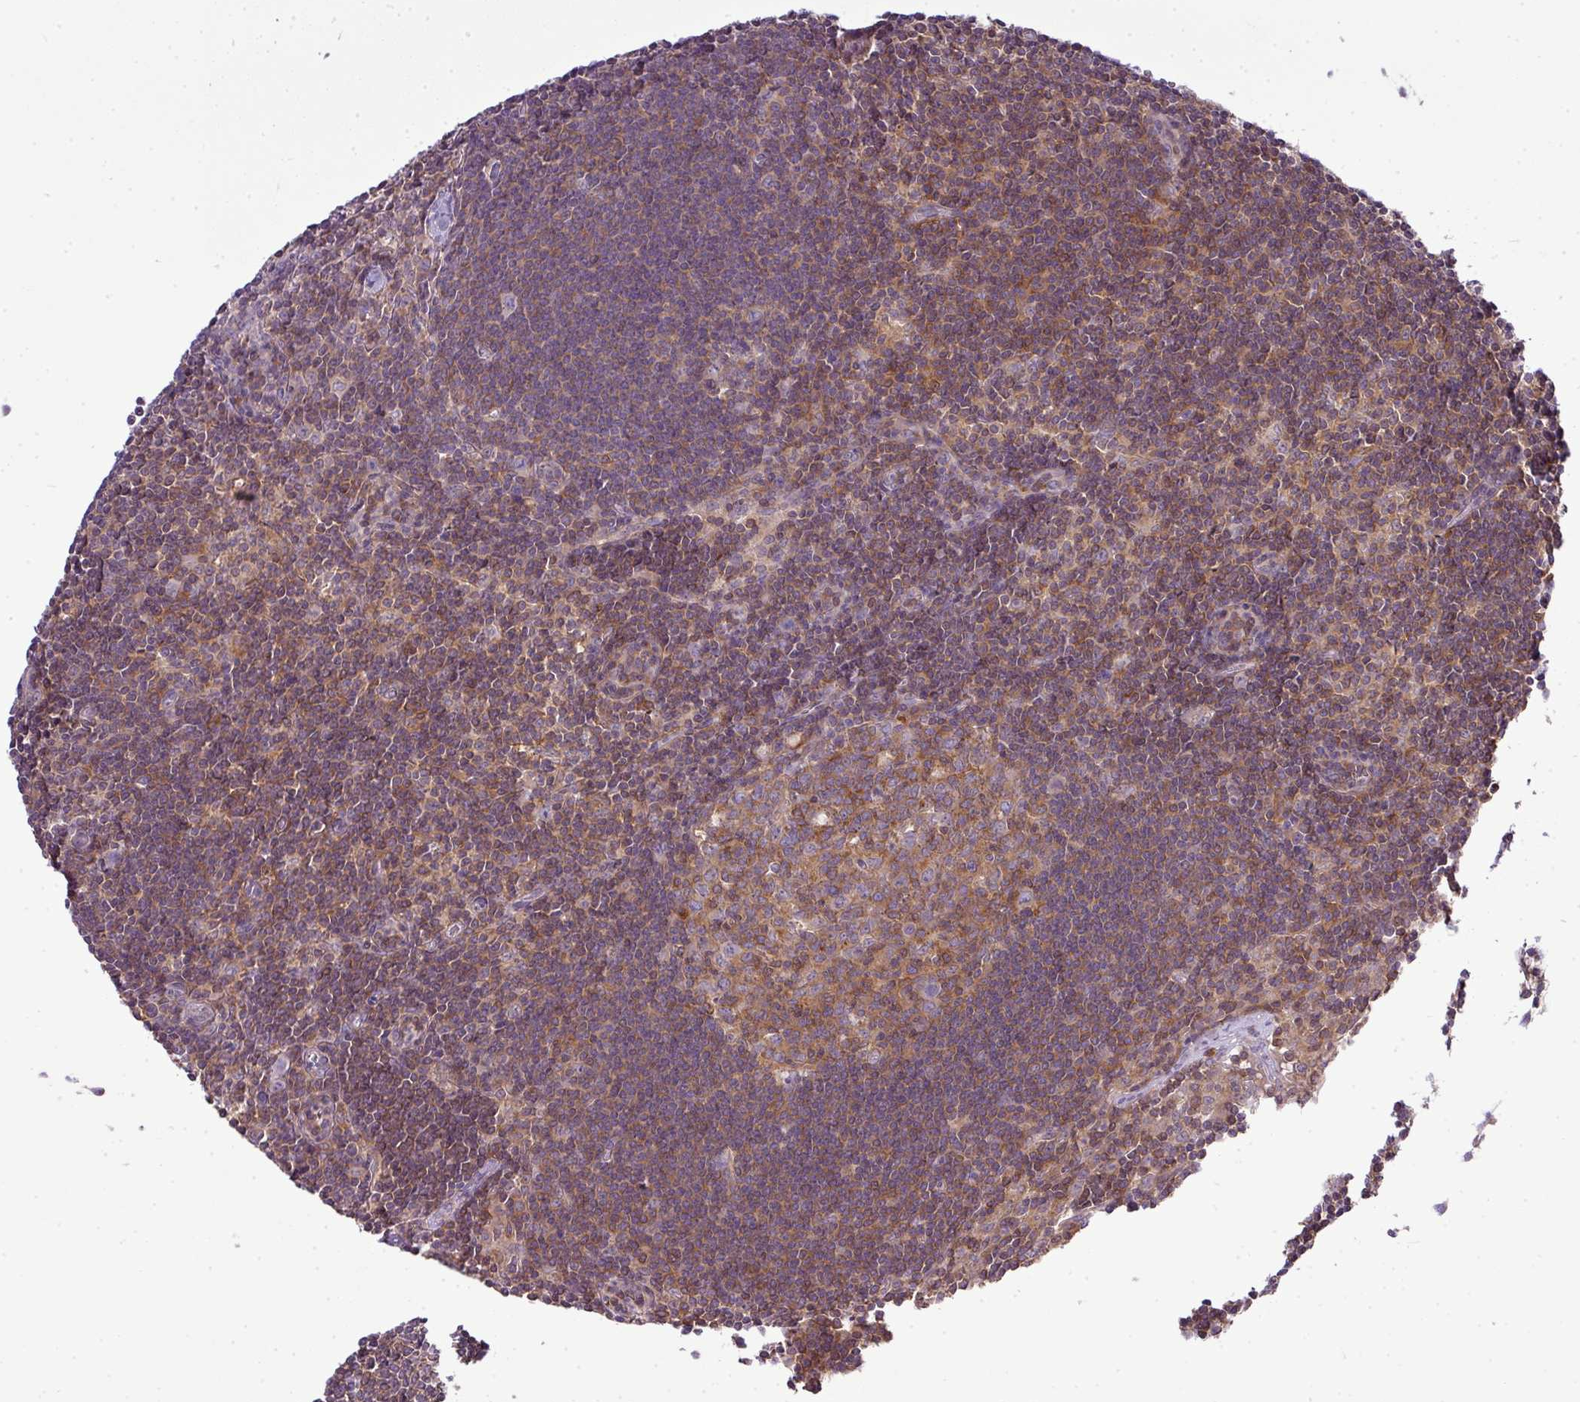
{"staining": {"intensity": "moderate", "quantity": "25%-75%", "location": "cytoplasmic/membranous"}, "tissue": "lymph node", "cell_type": "Germinal center cells", "image_type": "normal", "snomed": [{"axis": "morphology", "description": "Normal tissue, NOS"}, {"axis": "topography", "description": "Lymph node"}], "caption": "Moderate cytoplasmic/membranous protein expression is seen in approximately 25%-75% of germinal center cells in lymph node. (brown staining indicates protein expression, while blue staining denotes nuclei).", "gene": "STAT5A", "patient": {"sex": "female", "age": 29}}